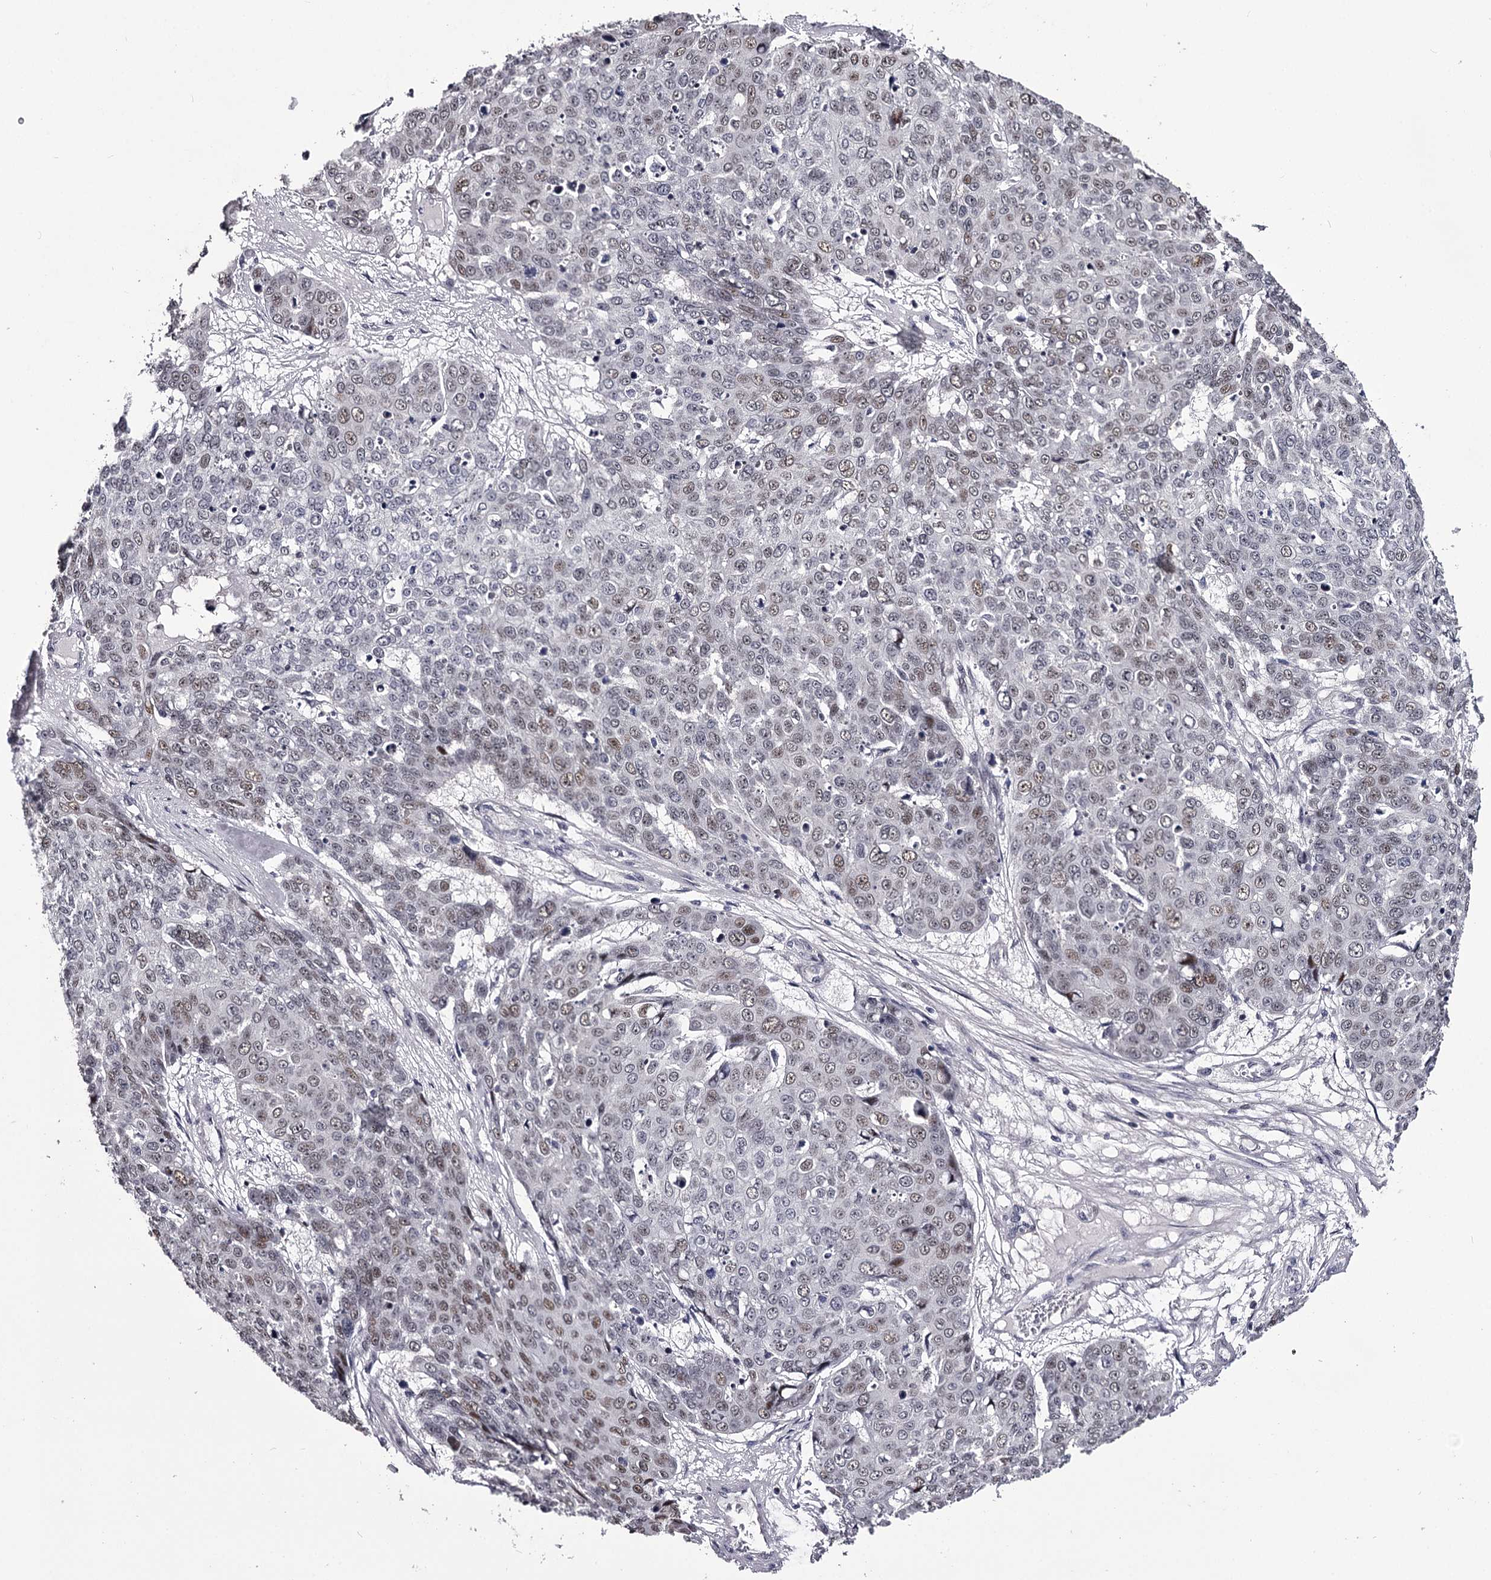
{"staining": {"intensity": "weak", "quantity": "25%-75%", "location": "nuclear"}, "tissue": "skin cancer", "cell_type": "Tumor cells", "image_type": "cancer", "snomed": [{"axis": "morphology", "description": "Squamous cell carcinoma, NOS"}, {"axis": "topography", "description": "Skin"}], "caption": "Skin cancer stained with a brown dye shows weak nuclear positive expression in about 25%-75% of tumor cells.", "gene": "OVOL2", "patient": {"sex": "male", "age": 71}}